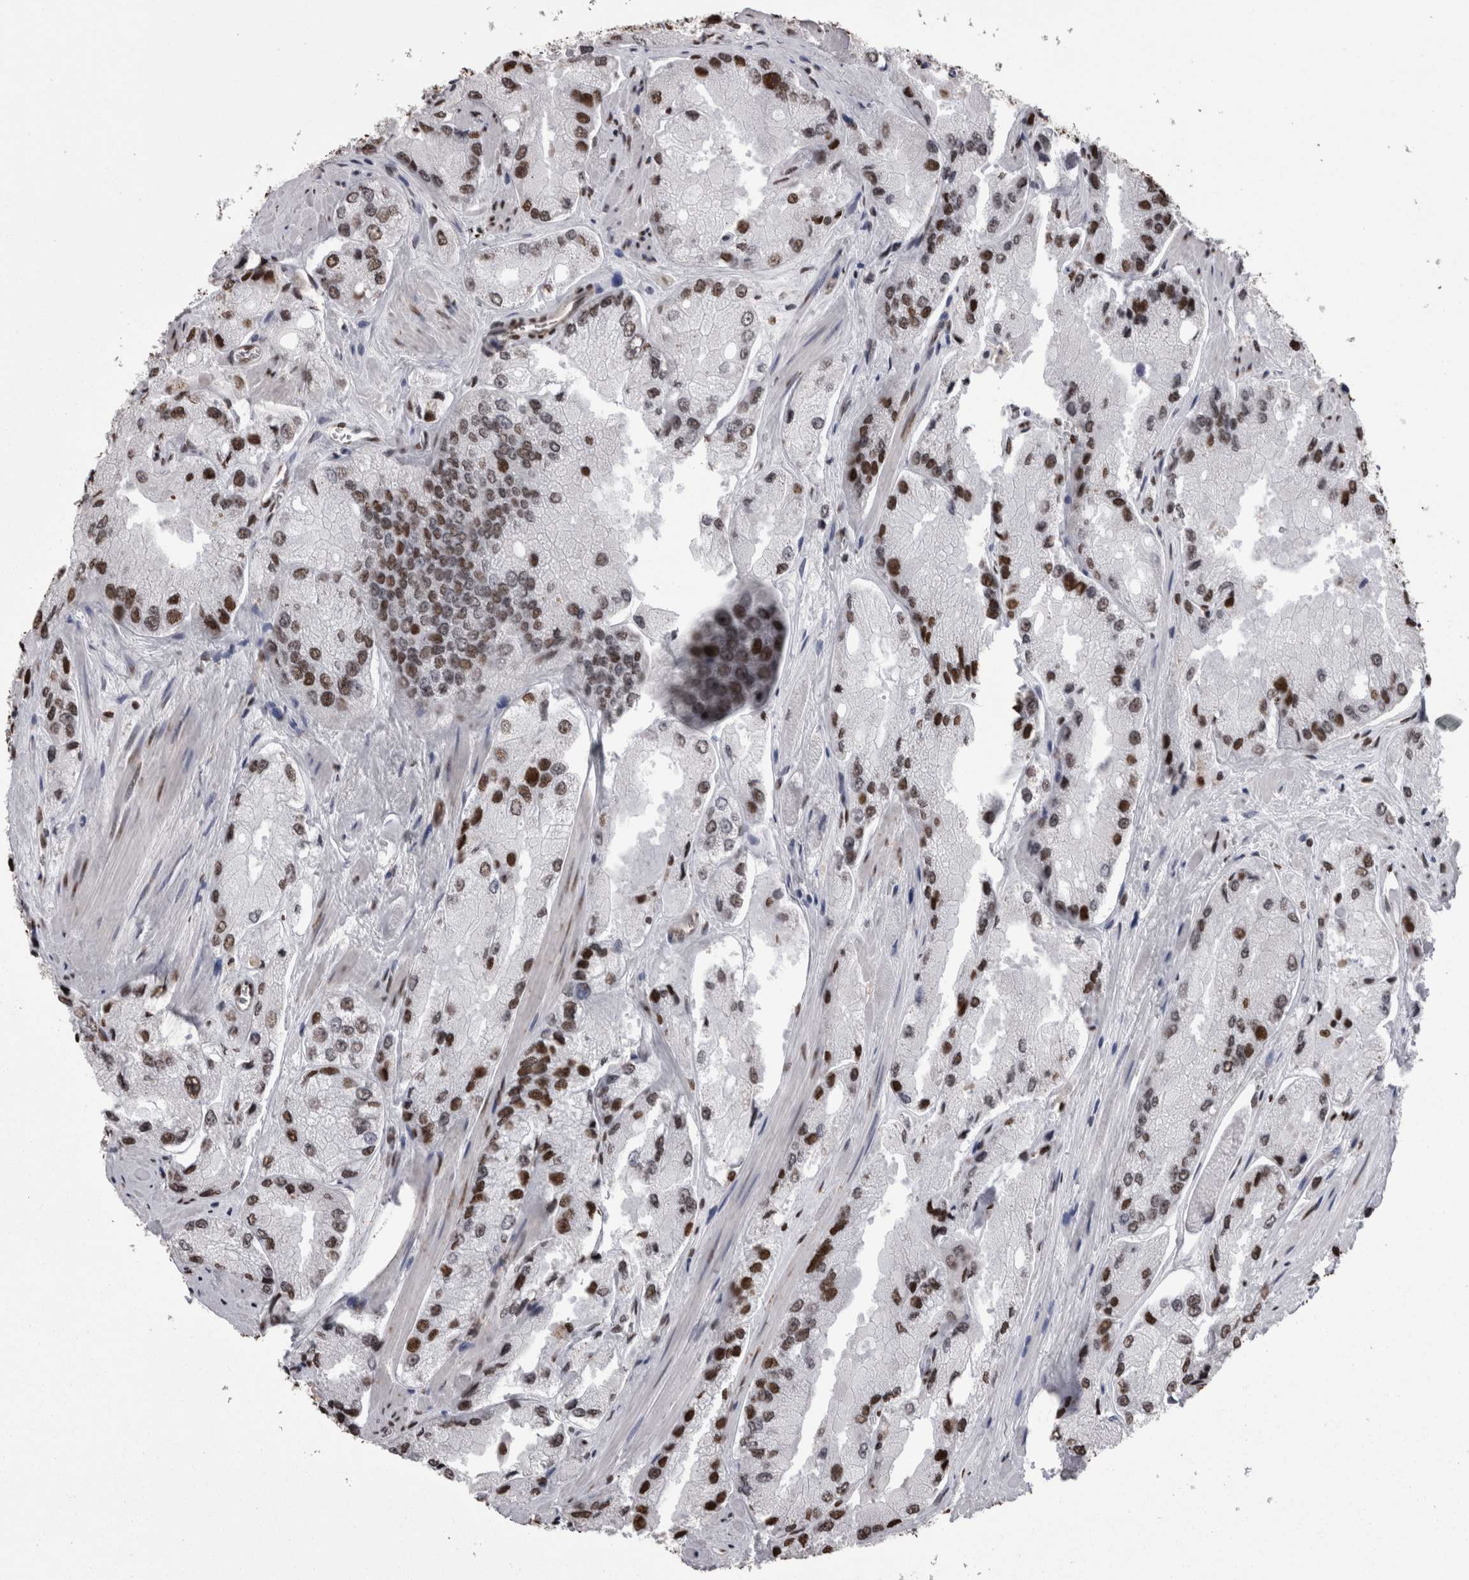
{"staining": {"intensity": "strong", "quantity": "25%-75%", "location": "nuclear"}, "tissue": "prostate cancer", "cell_type": "Tumor cells", "image_type": "cancer", "snomed": [{"axis": "morphology", "description": "Adenocarcinoma, High grade"}, {"axis": "topography", "description": "Prostate"}], "caption": "IHC image of prostate adenocarcinoma (high-grade) stained for a protein (brown), which exhibits high levels of strong nuclear staining in about 25%-75% of tumor cells.", "gene": "HNRNPM", "patient": {"sex": "male", "age": 58}}